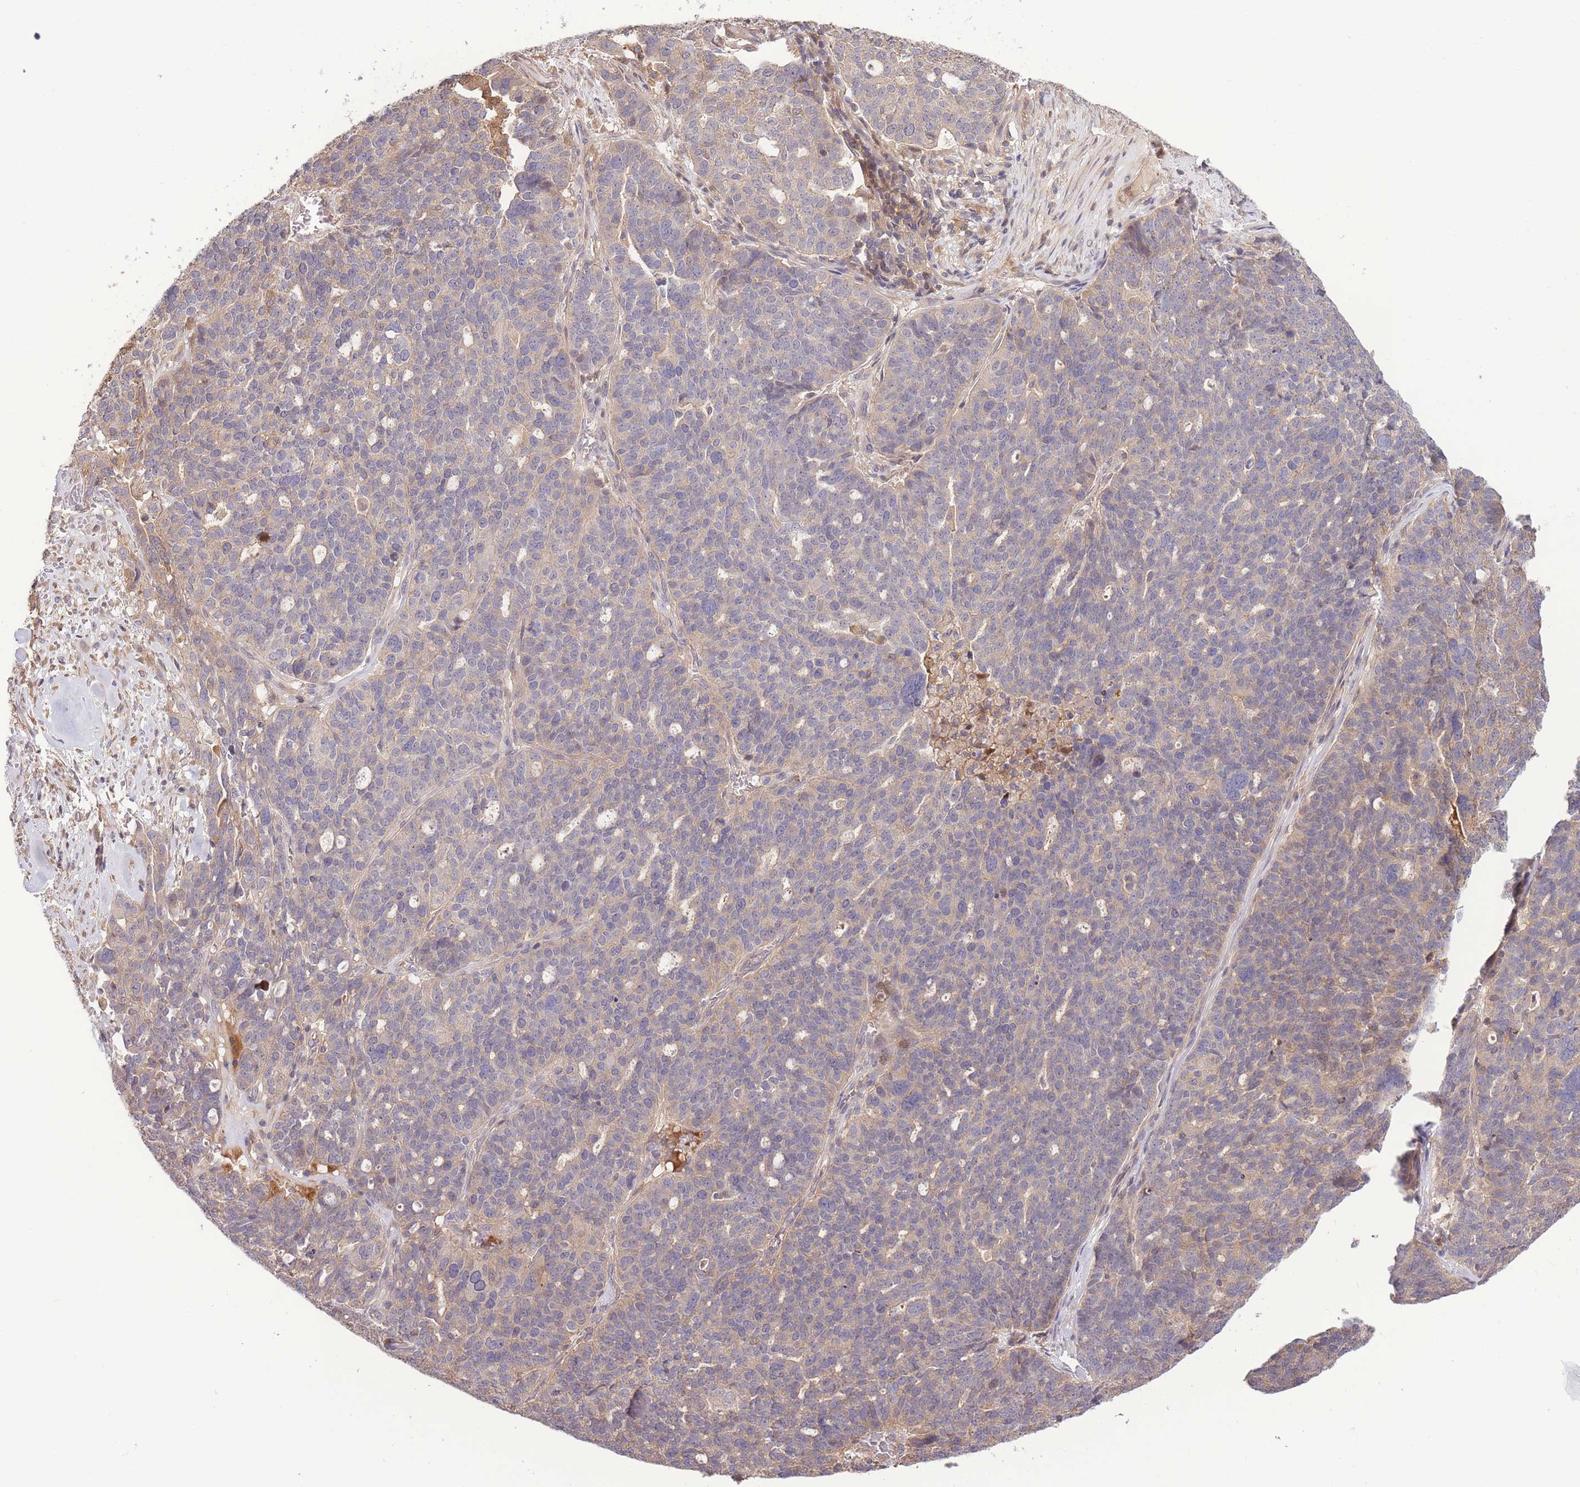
{"staining": {"intensity": "negative", "quantity": "none", "location": "none"}, "tissue": "ovarian cancer", "cell_type": "Tumor cells", "image_type": "cancer", "snomed": [{"axis": "morphology", "description": "Cystadenocarcinoma, serous, NOS"}, {"axis": "topography", "description": "Ovary"}], "caption": "This is a image of immunohistochemistry (IHC) staining of ovarian serous cystadenocarcinoma, which shows no staining in tumor cells.", "gene": "ZNF304", "patient": {"sex": "female", "age": 59}}